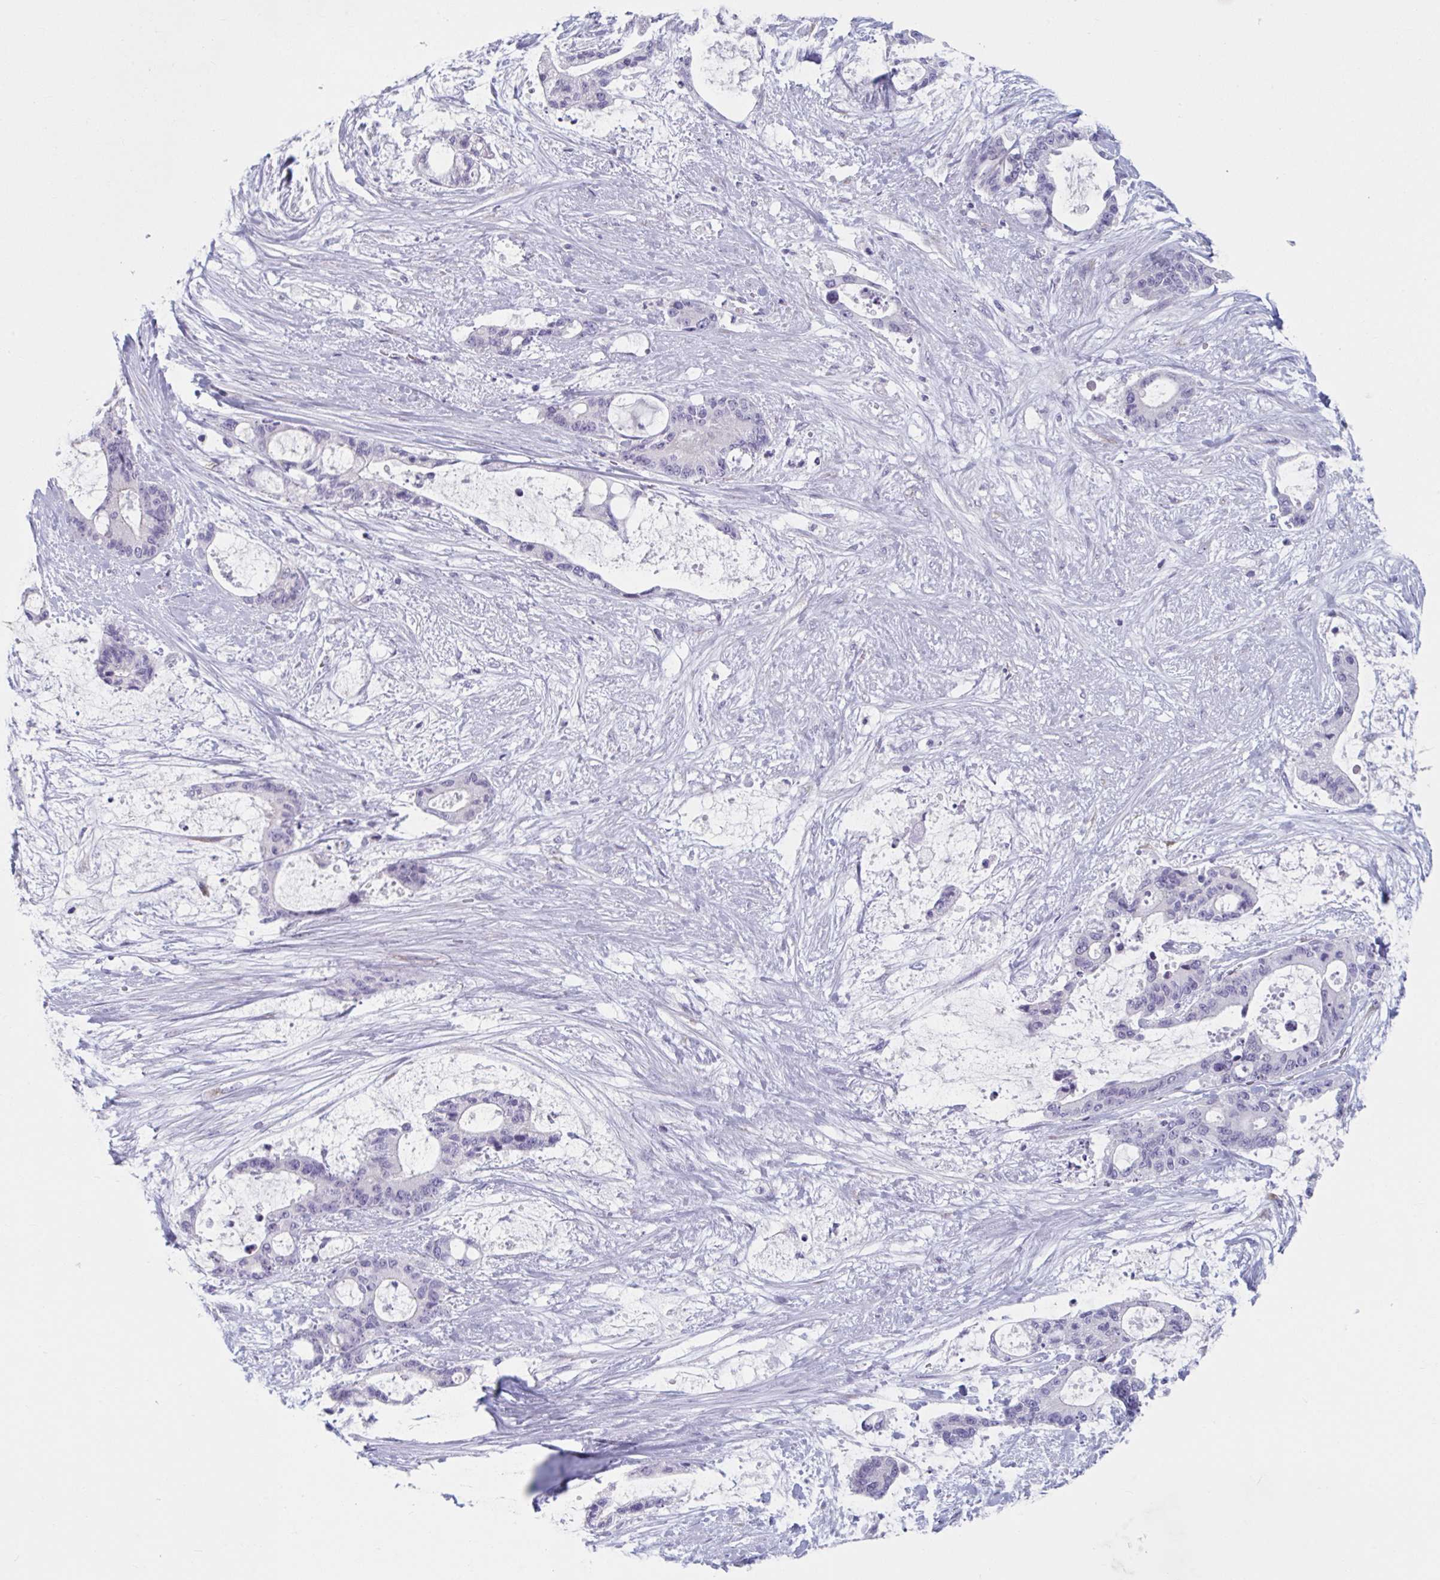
{"staining": {"intensity": "negative", "quantity": "none", "location": "none"}, "tissue": "liver cancer", "cell_type": "Tumor cells", "image_type": "cancer", "snomed": [{"axis": "morphology", "description": "Normal tissue, NOS"}, {"axis": "morphology", "description": "Cholangiocarcinoma"}, {"axis": "topography", "description": "Liver"}, {"axis": "topography", "description": "Peripheral nerve tissue"}], "caption": "High power microscopy image of an immunohistochemistry photomicrograph of liver cancer, revealing no significant staining in tumor cells.", "gene": "HSD11B2", "patient": {"sex": "female", "age": 73}}